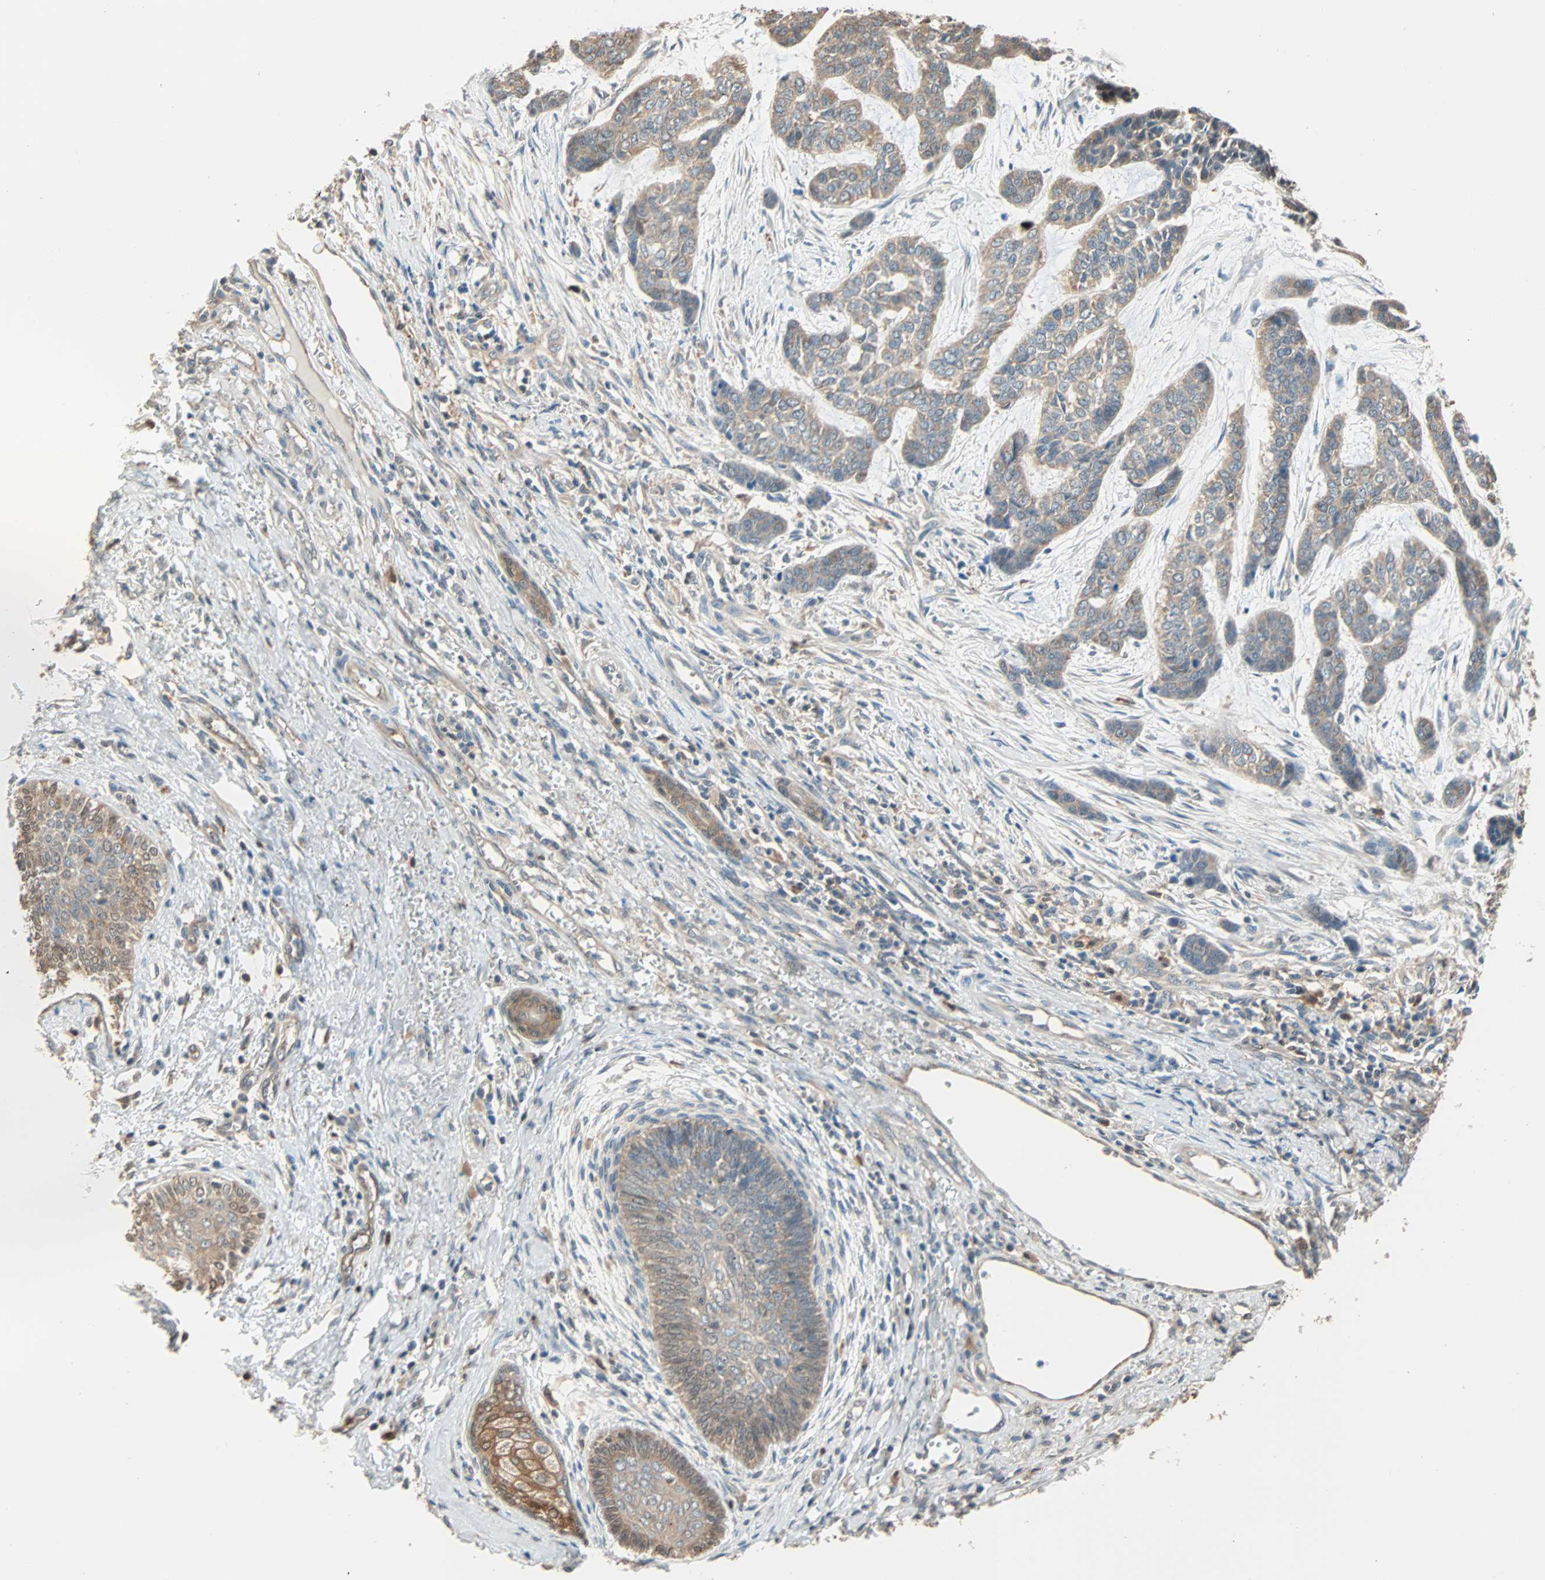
{"staining": {"intensity": "weak", "quantity": ">75%", "location": "cytoplasmic/membranous"}, "tissue": "skin cancer", "cell_type": "Tumor cells", "image_type": "cancer", "snomed": [{"axis": "morphology", "description": "Basal cell carcinoma"}, {"axis": "topography", "description": "Skin"}], "caption": "High-magnification brightfield microscopy of skin cancer (basal cell carcinoma) stained with DAB (brown) and counterstained with hematoxylin (blue). tumor cells exhibit weak cytoplasmic/membranous positivity is identified in about>75% of cells. Using DAB (brown) and hematoxylin (blue) stains, captured at high magnification using brightfield microscopy.", "gene": "PRDX1", "patient": {"sex": "female", "age": 64}}